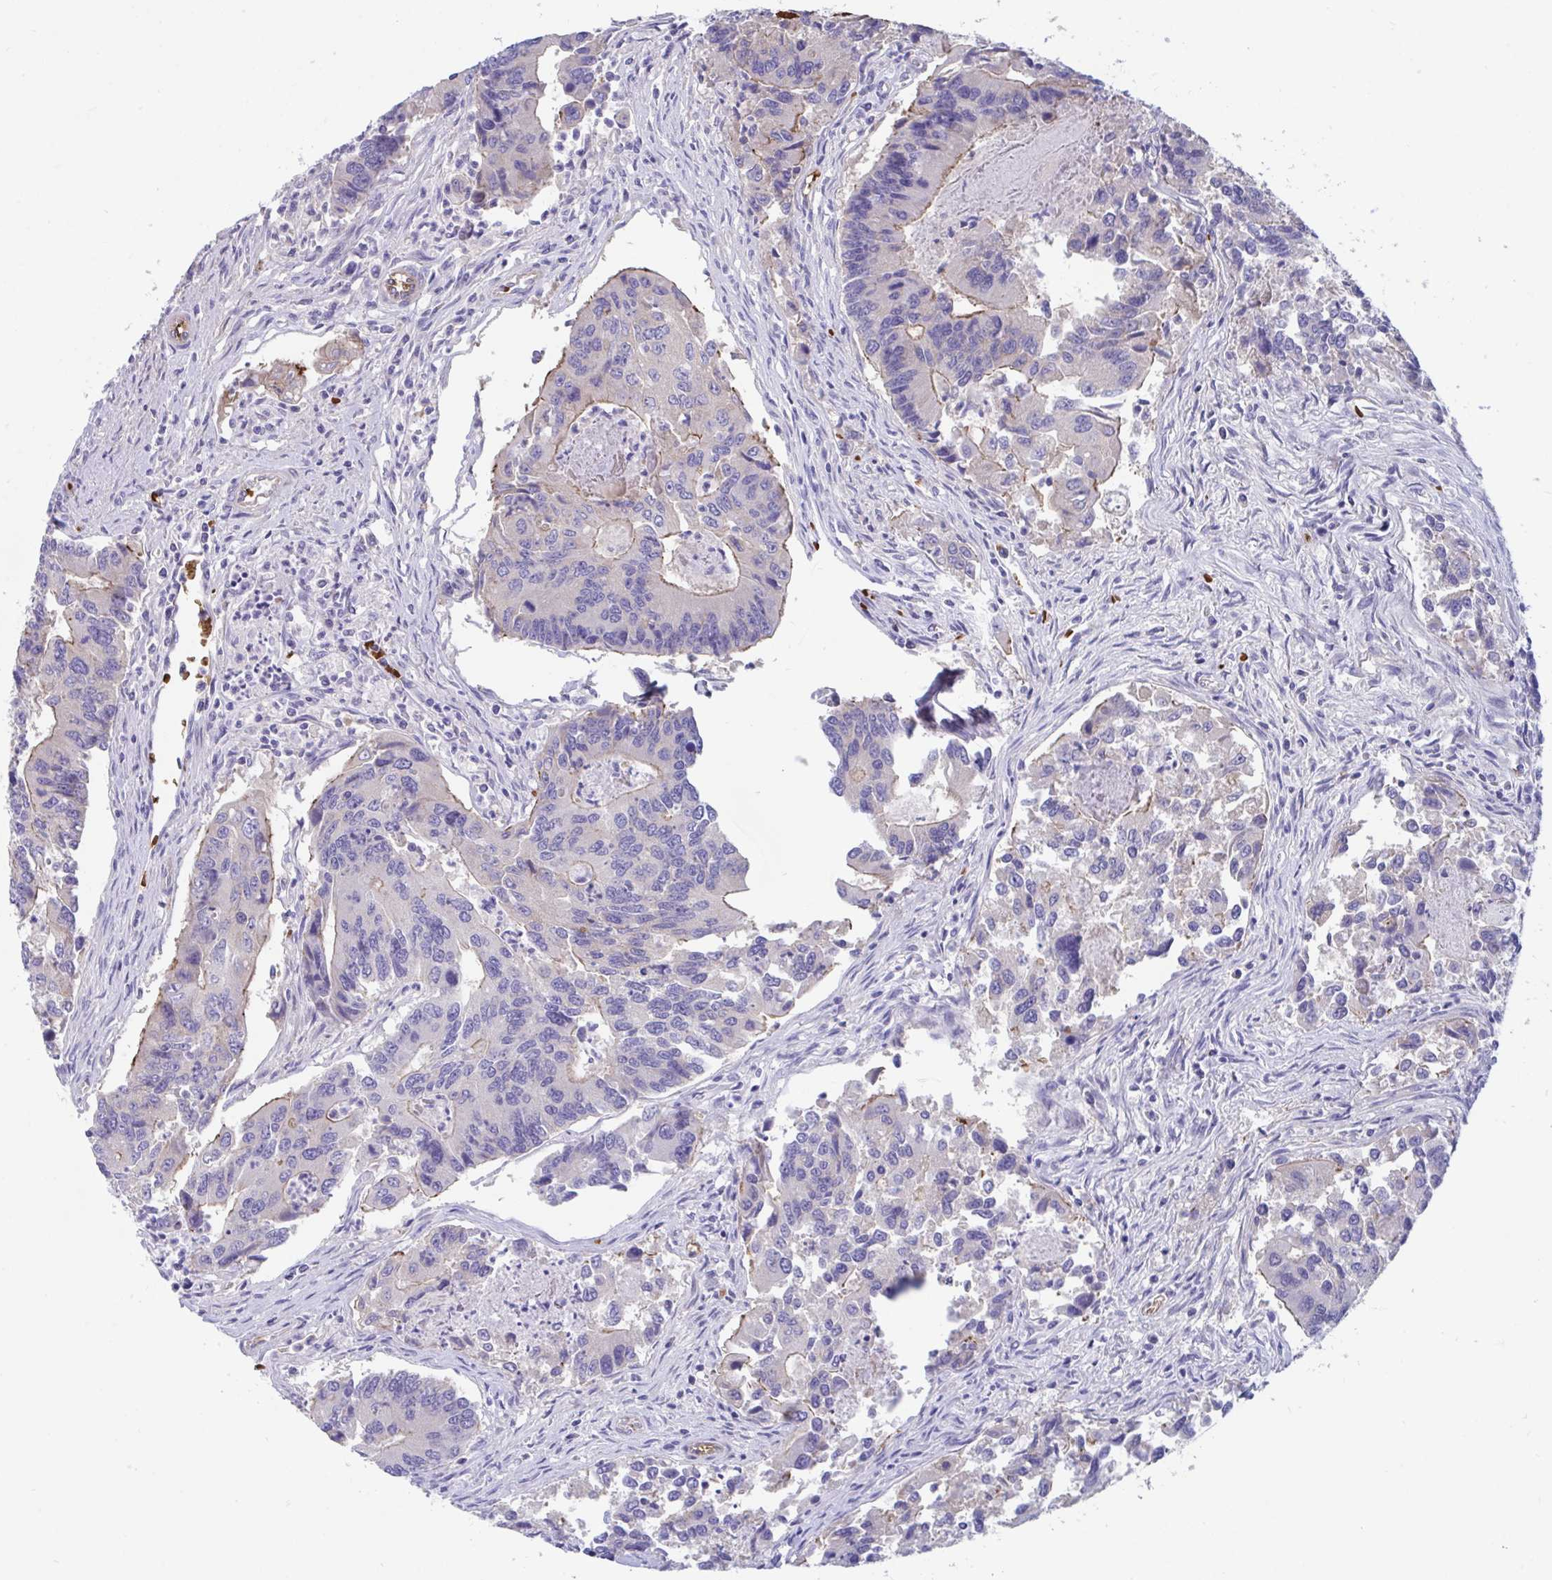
{"staining": {"intensity": "weak", "quantity": "<25%", "location": "cytoplasmic/membranous"}, "tissue": "colorectal cancer", "cell_type": "Tumor cells", "image_type": "cancer", "snomed": [{"axis": "morphology", "description": "Adenocarcinoma, NOS"}, {"axis": "topography", "description": "Colon"}], "caption": "The immunohistochemistry (IHC) photomicrograph has no significant positivity in tumor cells of adenocarcinoma (colorectal) tissue. (DAB IHC, high magnification).", "gene": "TTC30B", "patient": {"sex": "female", "age": 67}}